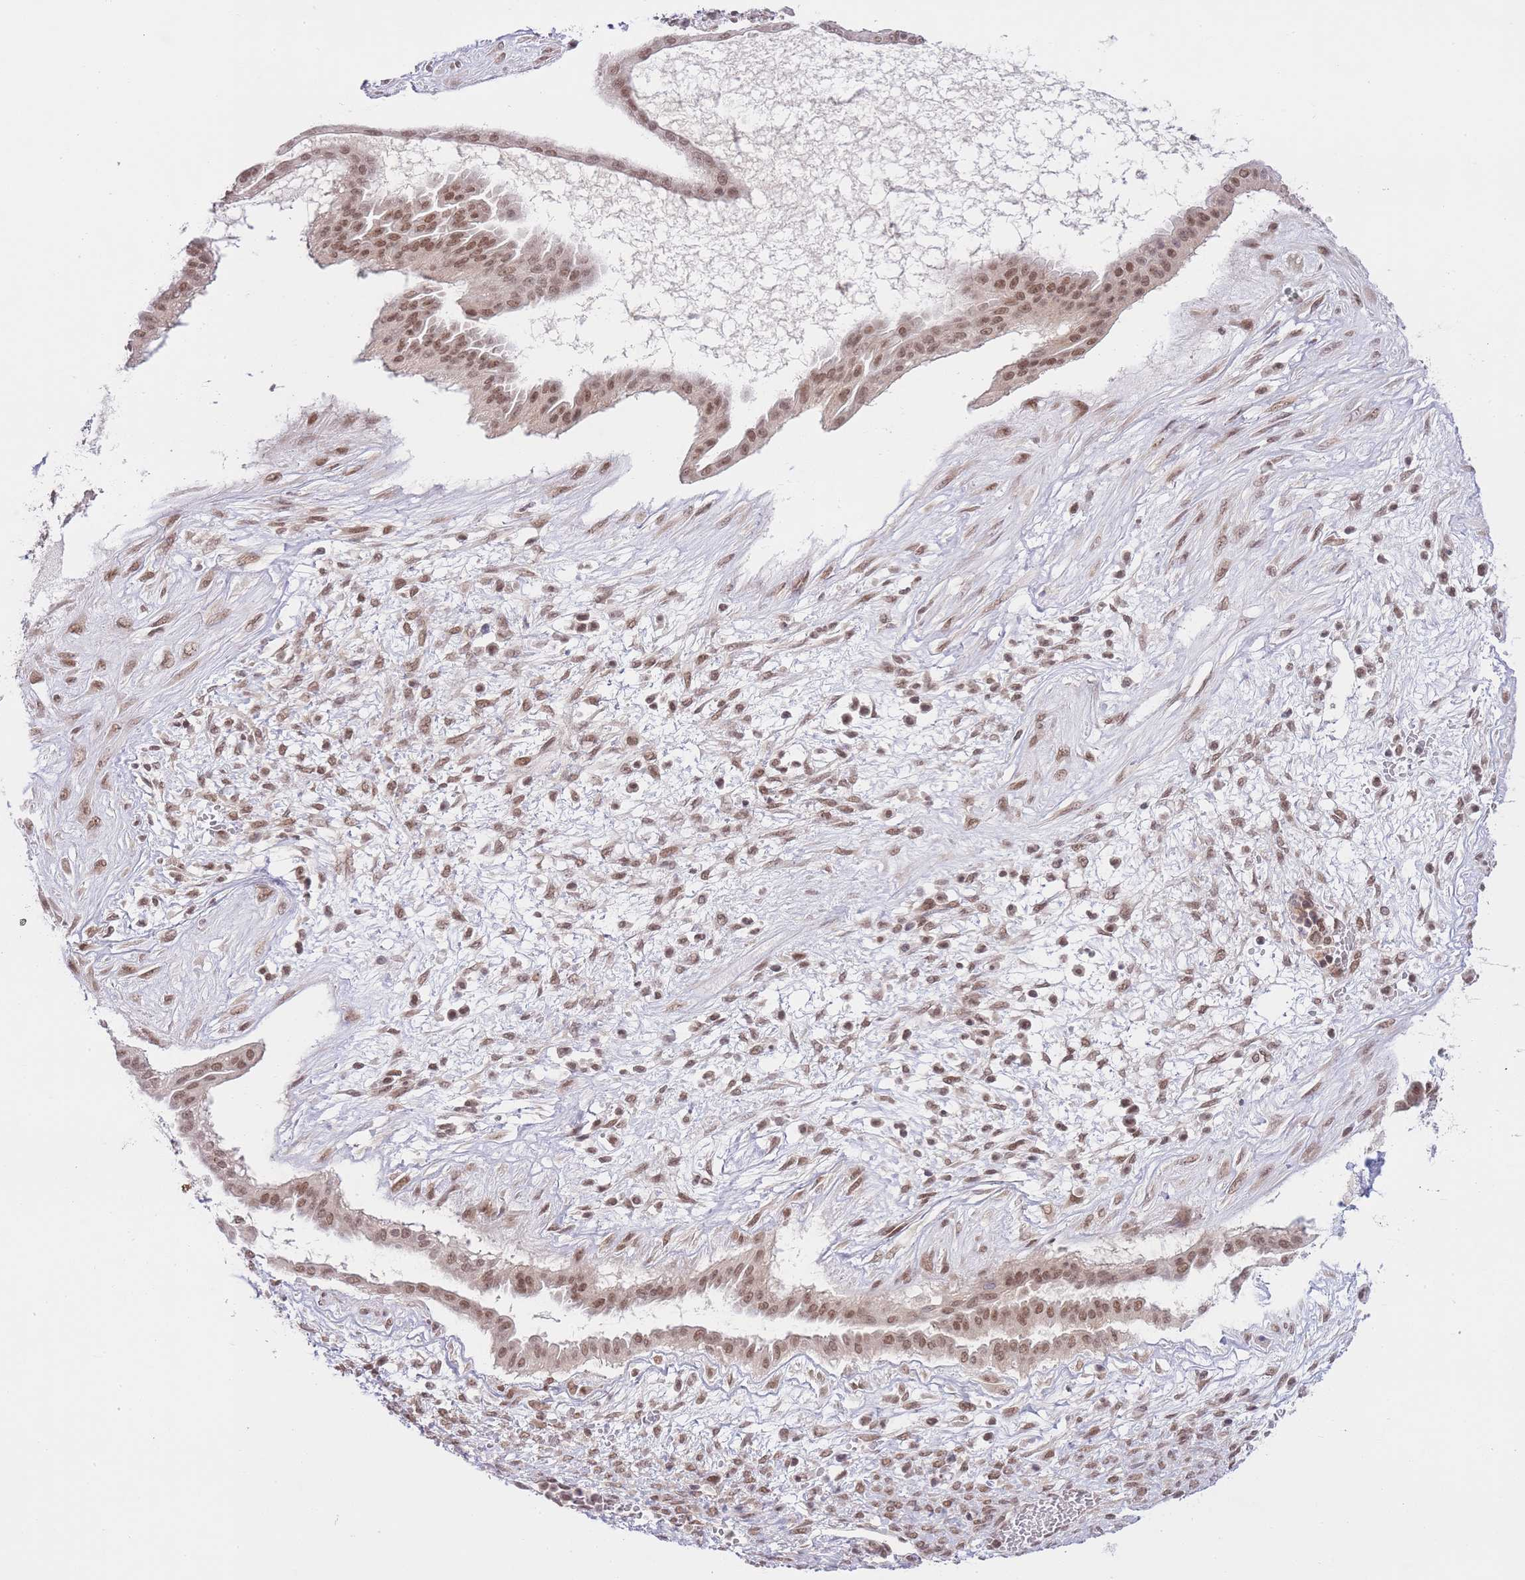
{"staining": {"intensity": "moderate", "quantity": ">75%", "location": "nuclear"}, "tissue": "ovarian cancer", "cell_type": "Tumor cells", "image_type": "cancer", "snomed": [{"axis": "morphology", "description": "Cystadenocarcinoma, mucinous, NOS"}, {"axis": "topography", "description": "Ovary"}], "caption": "This micrograph reveals immunohistochemistry staining of ovarian mucinous cystadenocarcinoma, with medium moderate nuclear staining in approximately >75% of tumor cells.", "gene": "TMED3", "patient": {"sex": "female", "age": 73}}